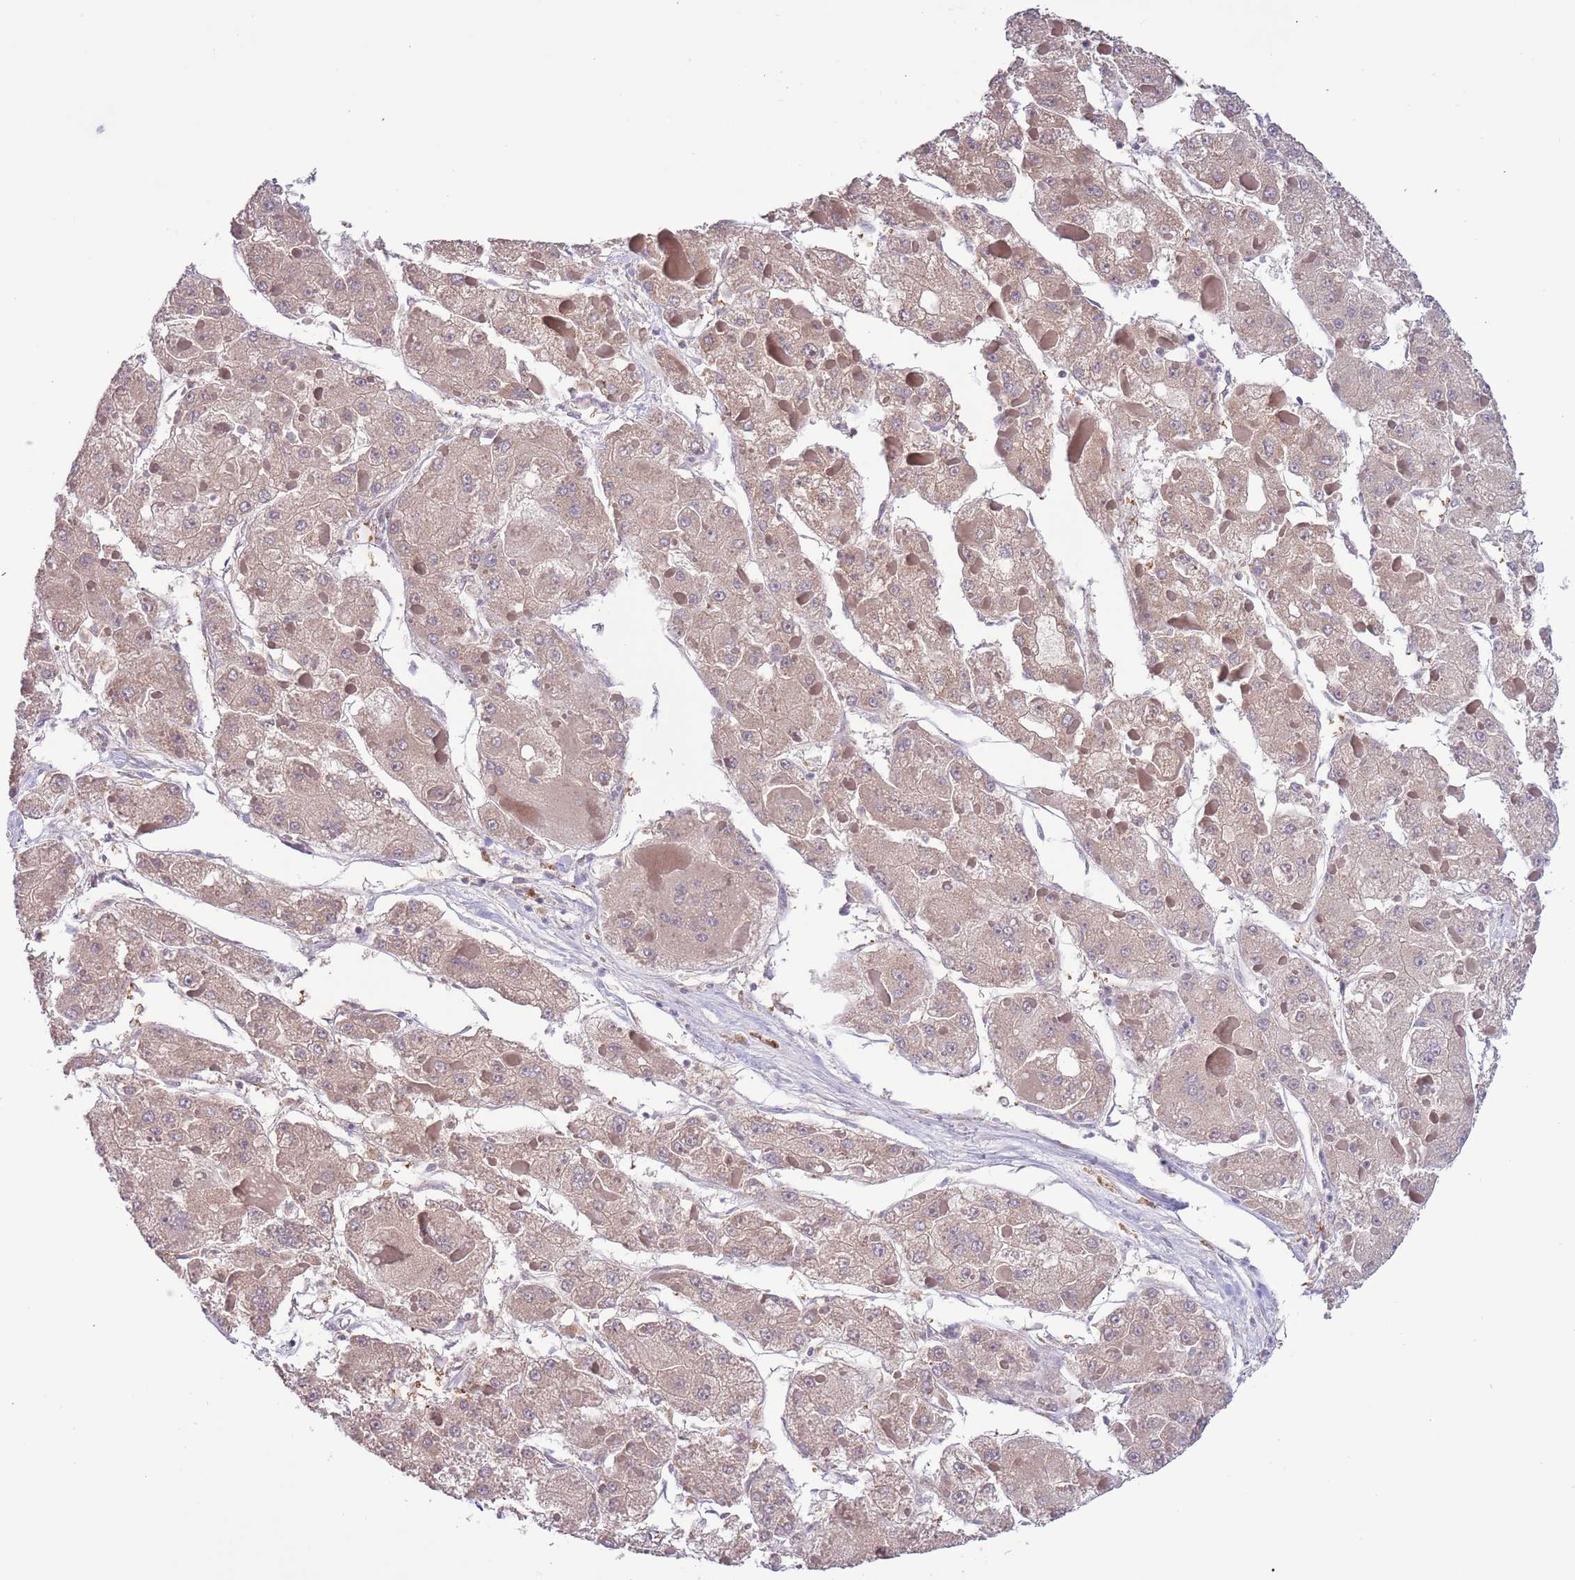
{"staining": {"intensity": "weak", "quantity": ">75%", "location": "cytoplasmic/membranous"}, "tissue": "liver cancer", "cell_type": "Tumor cells", "image_type": "cancer", "snomed": [{"axis": "morphology", "description": "Carcinoma, Hepatocellular, NOS"}, {"axis": "topography", "description": "Liver"}], "caption": "There is low levels of weak cytoplasmic/membranous positivity in tumor cells of liver cancer (hepatocellular carcinoma), as demonstrated by immunohistochemical staining (brown color).", "gene": "SHROOM3", "patient": {"sex": "female", "age": 73}}